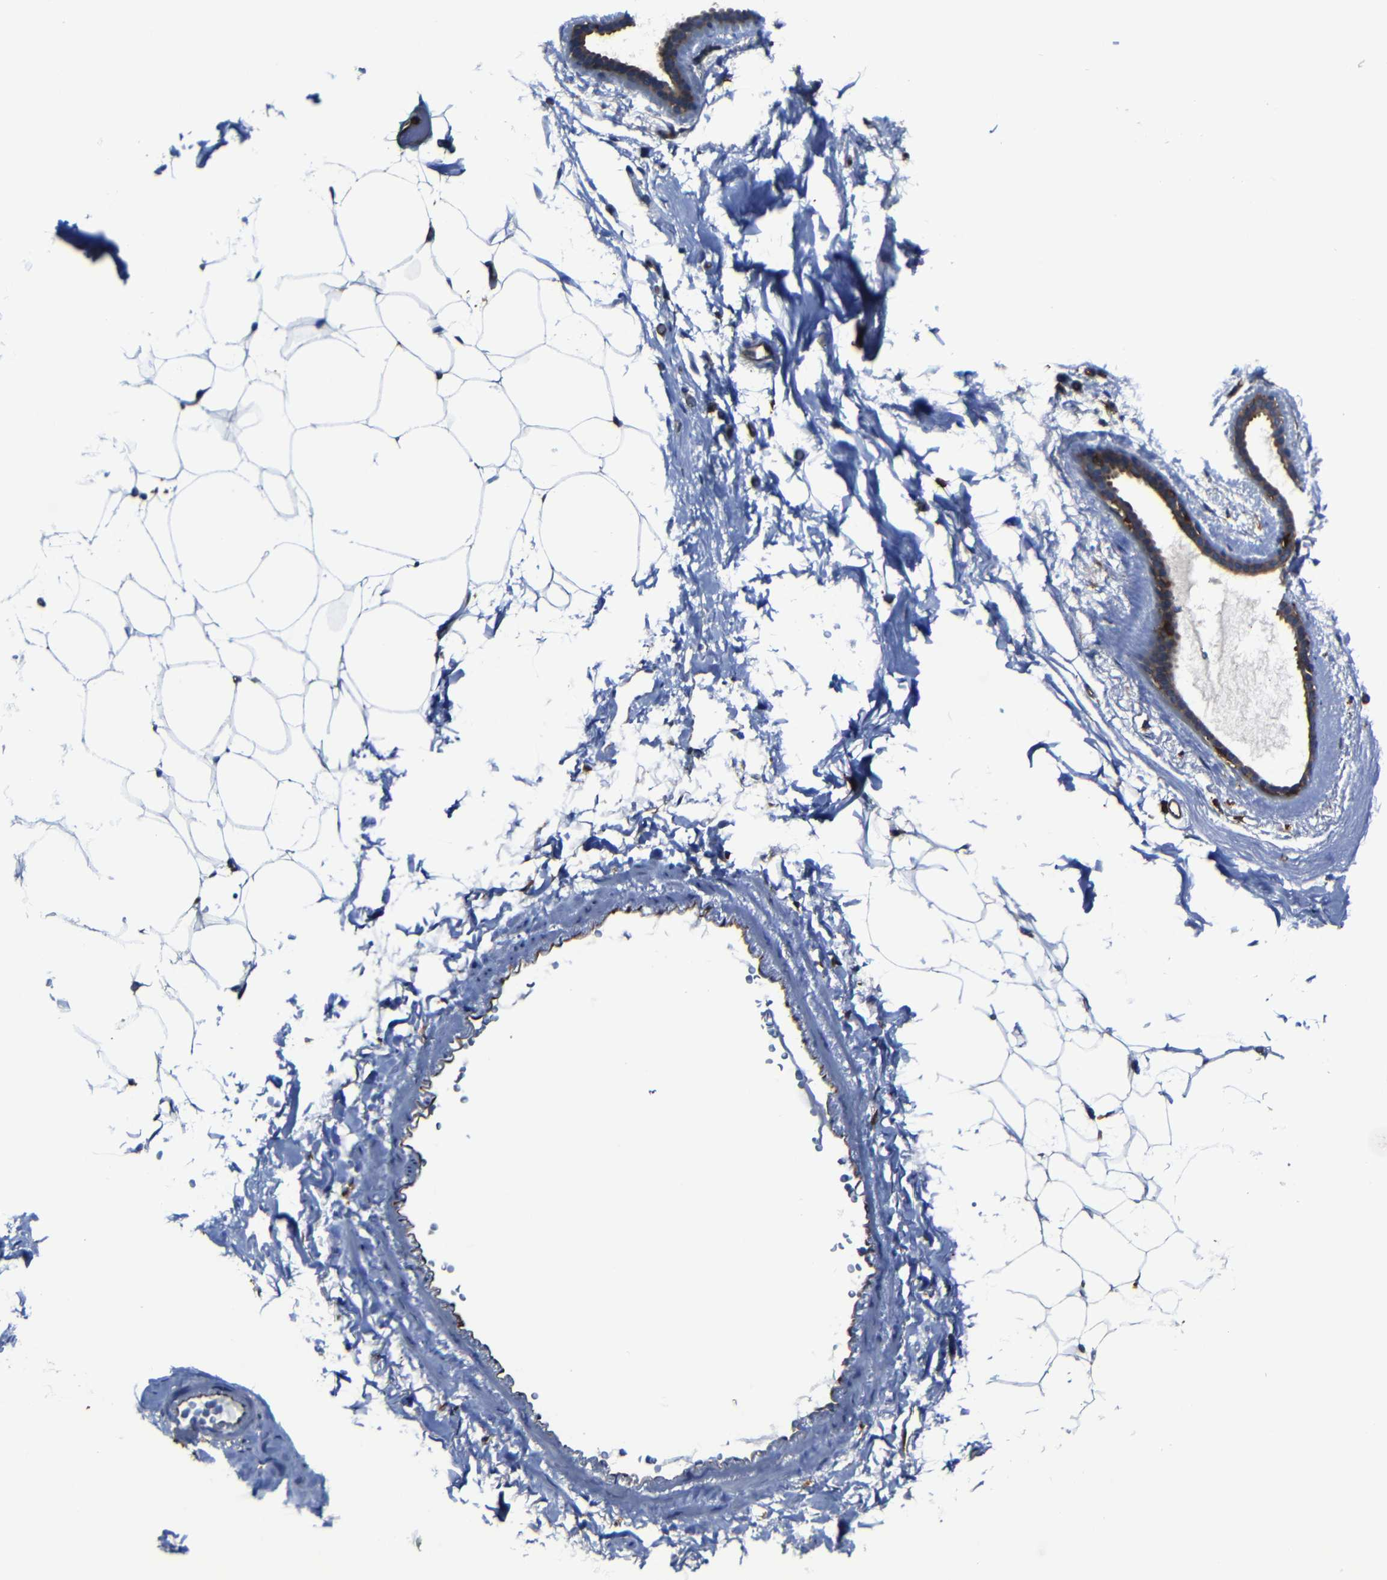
{"staining": {"intensity": "negative", "quantity": "none", "location": "none"}, "tissue": "adipose tissue", "cell_type": "Adipocytes", "image_type": "normal", "snomed": [{"axis": "morphology", "description": "Normal tissue, NOS"}, {"axis": "topography", "description": "Breast"}, {"axis": "topography", "description": "Soft tissue"}], "caption": "Immunohistochemical staining of unremarkable adipose tissue demonstrates no significant expression in adipocytes. (Immunohistochemistry (ihc), brightfield microscopy, high magnification).", "gene": "ARHGEF1", "patient": {"sex": "female", "age": 75}}